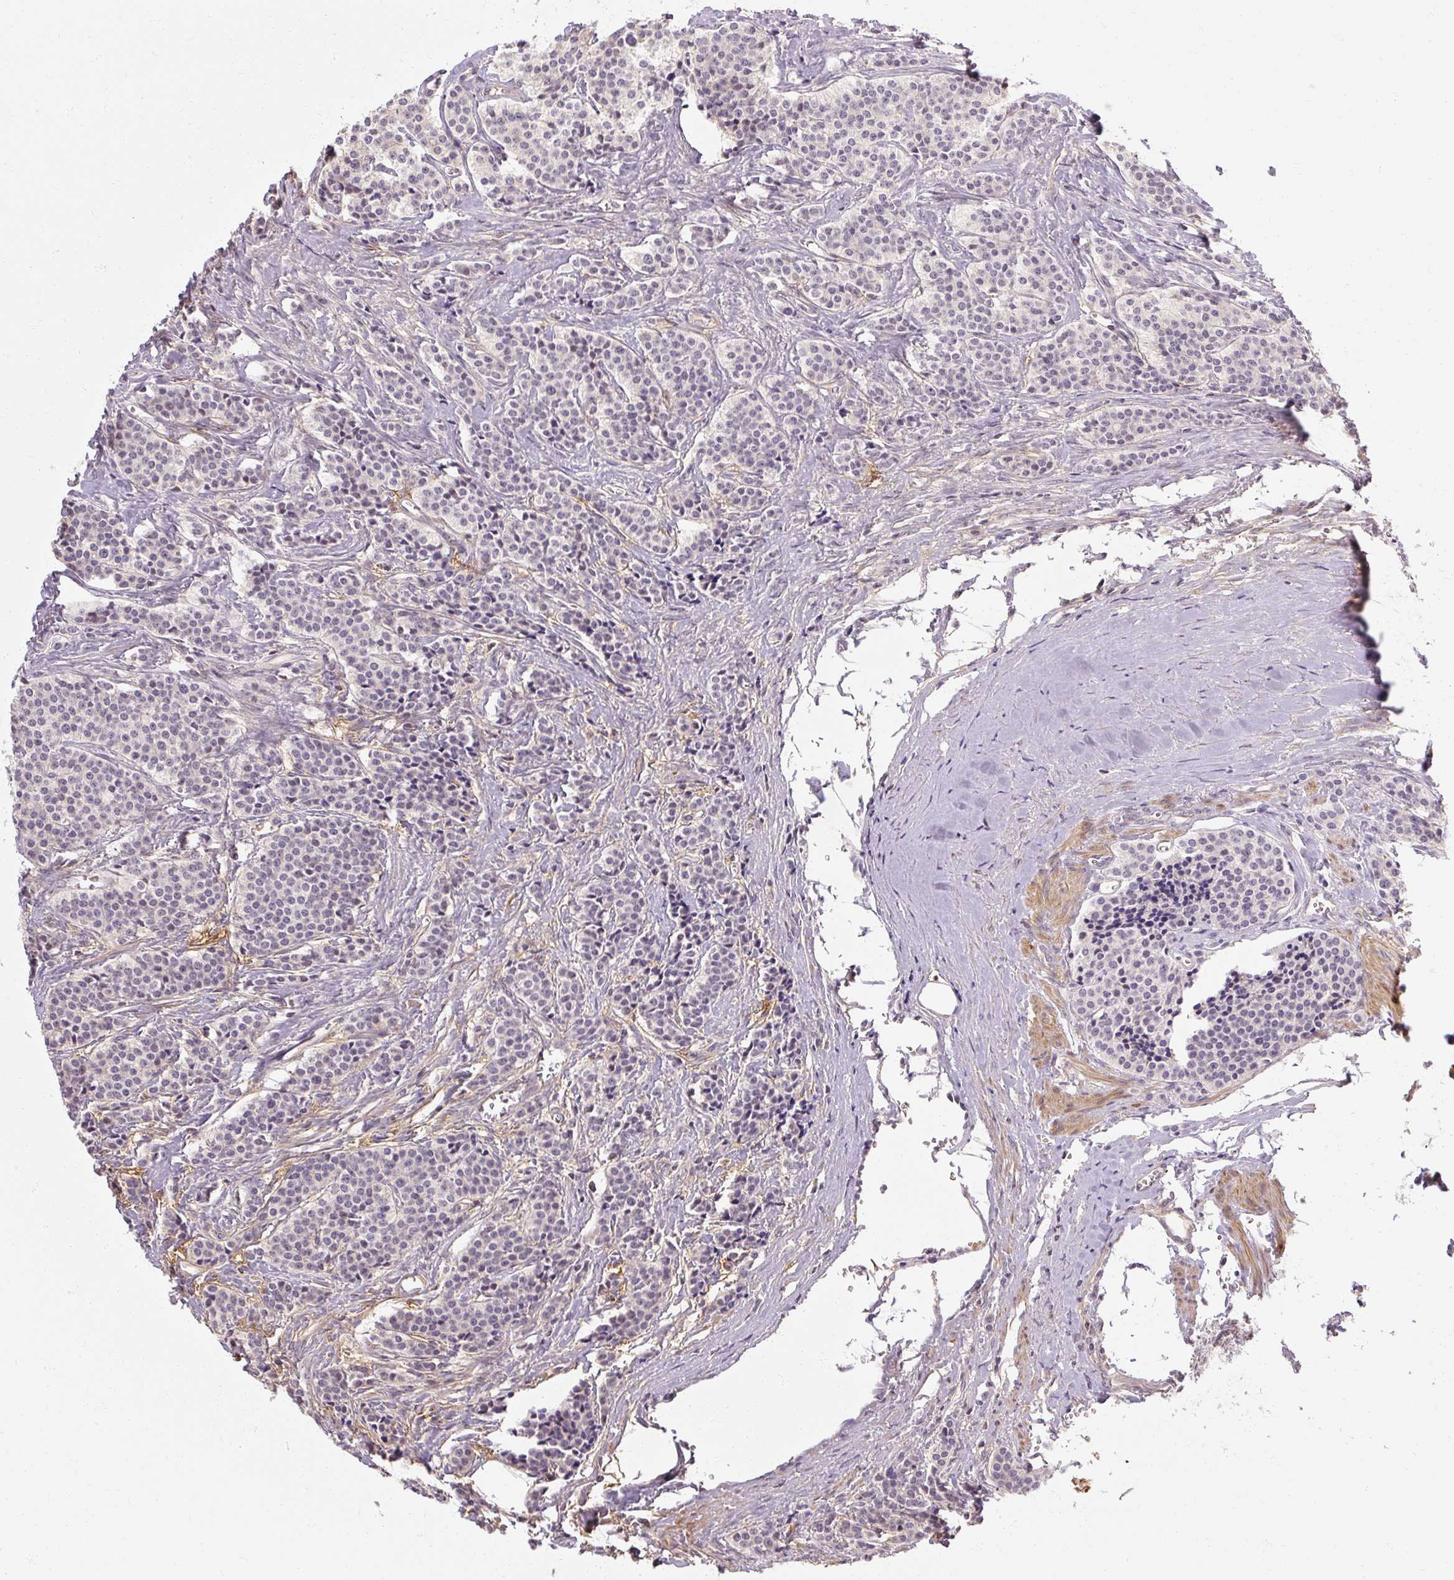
{"staining": {"intensity": "negative", "quantity": "none", "location": "none"}, "tissue": "carcinoid", "cell_type": "Tumor cells", "image_type": "cancer", "snomed": [{"axis": "morphology", "description": "Carcinoid, malignant, NOS"}, {"axis": "topography", "description": "Small intestine"}], "caption": "Tumor cells are negative for brown protein staining in malignant carcinoid.", "gene": "RB1CC1", "patient": {"sex": "male", "age": 63}}